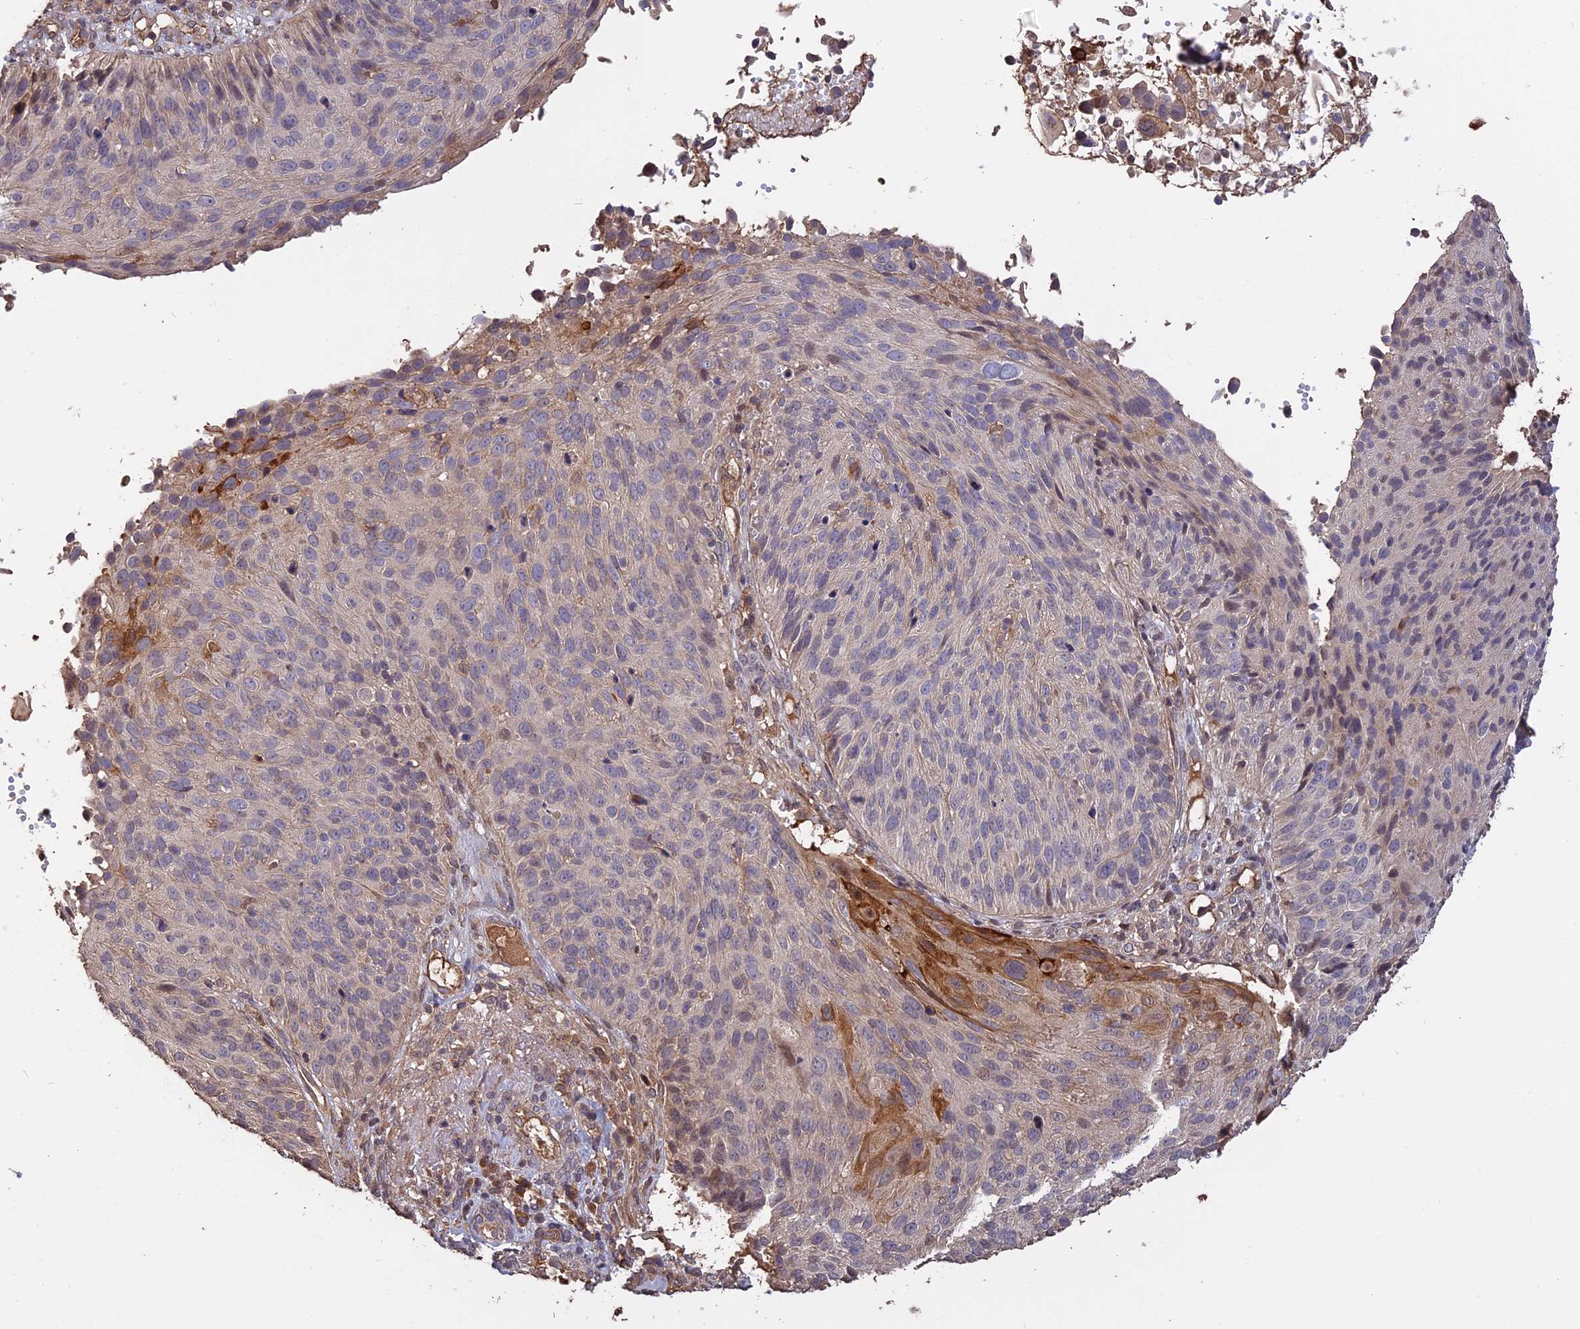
{"staining": {"intensity": "moderate", "quantity": "<25%", "location": "cytoplasmic/membranous"}, "tissue": "cervical cancer", "cell_type": "Tumor cells", "image_type": "cancer", "snomed": [{"axis": "morphology", "description": "Squamous cell carcinoma, NOS"}, {"axis": "topography", "description": "Cervix"}], "caption": "The immunohistochemical stain shows moderate cytoplasmic/membranous staining in tumor cells of cervical squamous cell carcinoma tissue.", "gene": "RASAL1", "patient": {"sex": "female", "age": 74}}